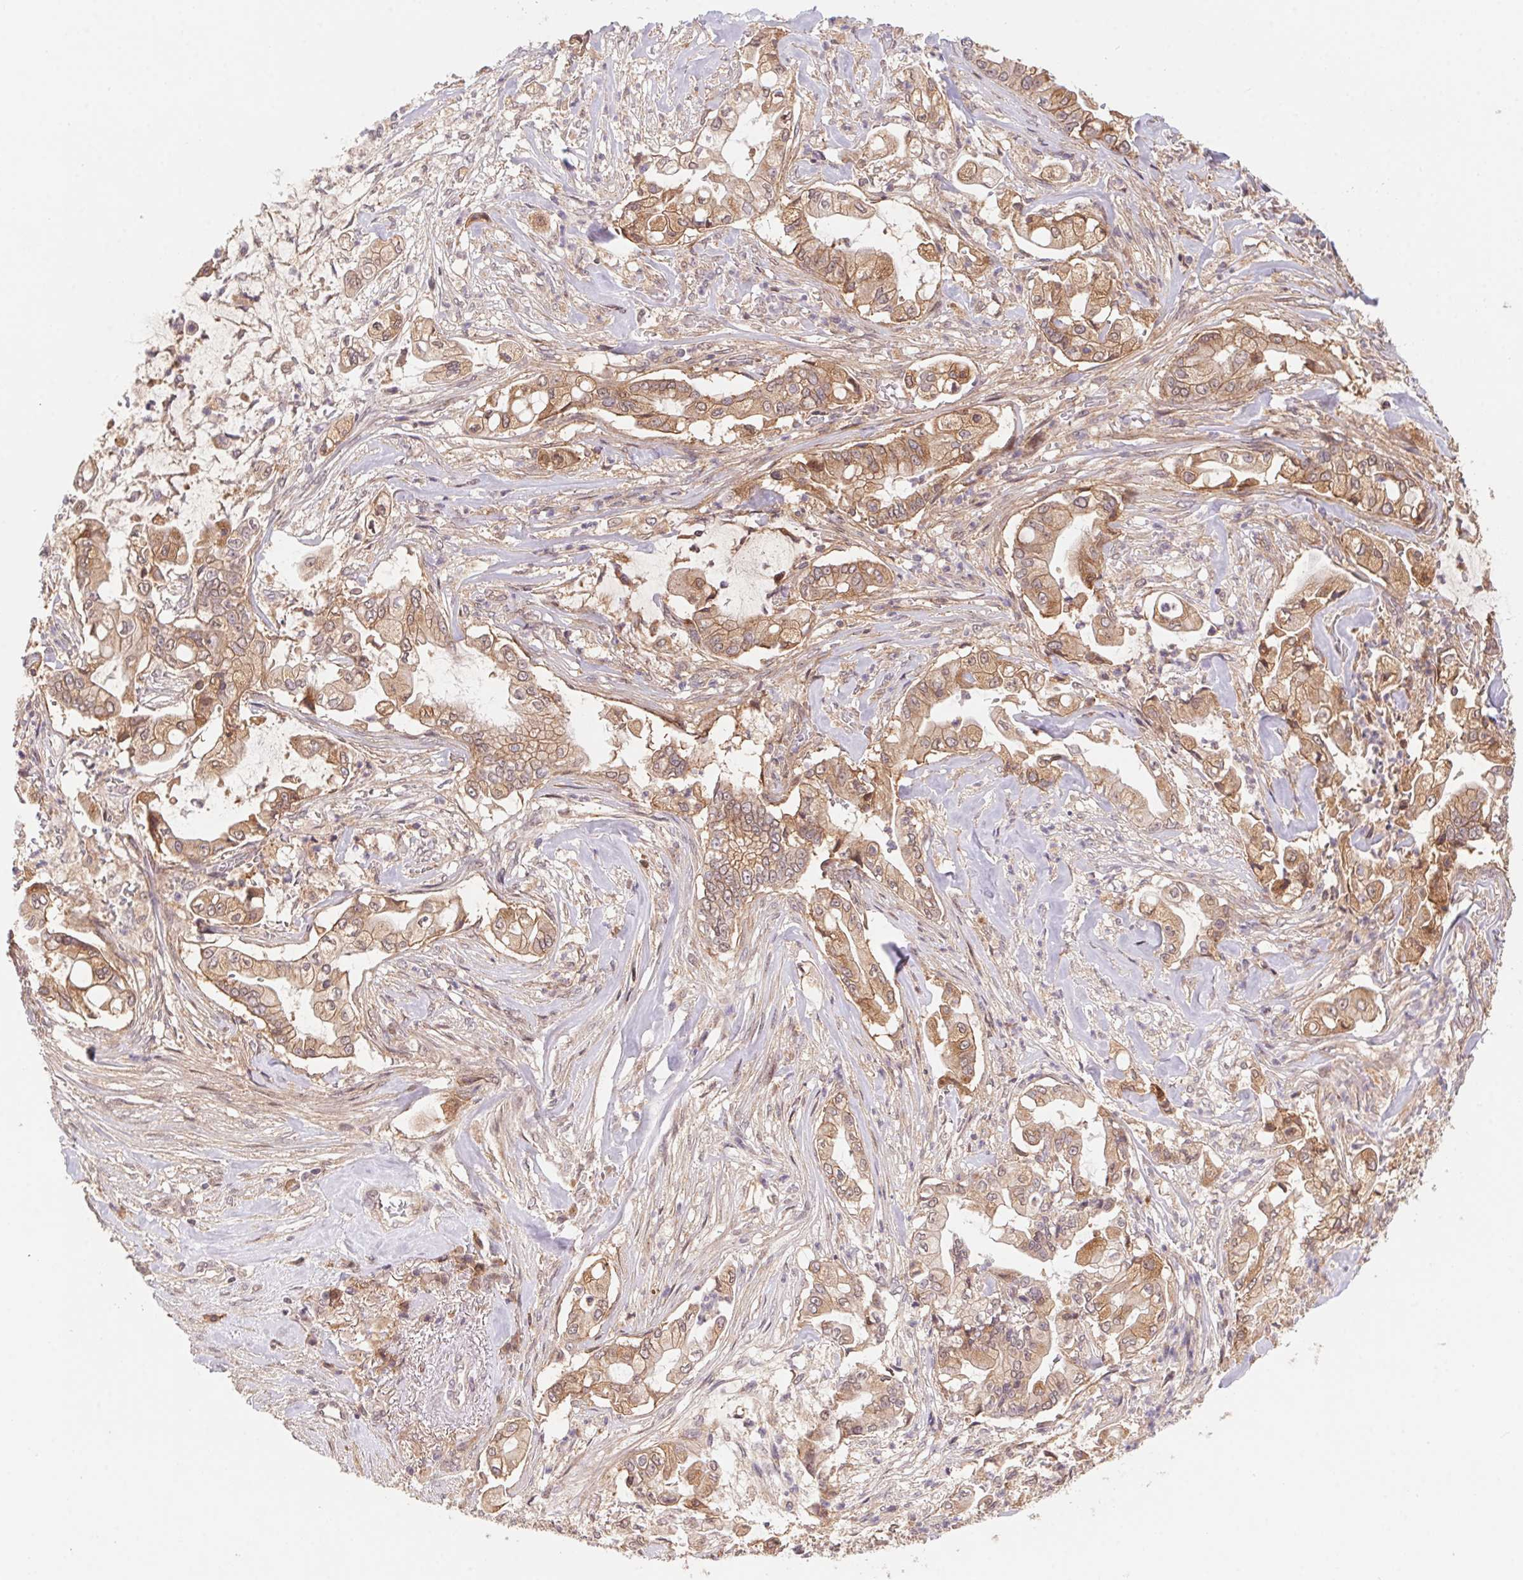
{"staining": {"intensity": "moderate", "quantity": ">75%", "location": "cytoplasmic/membranous,nuclear"}, "tissue": "pancreatic cancer", "cell_type": "Tumor cells", "image_type": "cancer", "snomed": [{"axis": "morphology", "description": "Adenocarcinoma, NOS"}, {"axis": "topography", "description": "Pancreas"}], "caption": "Pancreatic cancer stained with immunohistochemistry reveals moderate cytoplasmic/membranous and nuclear positivity in about >75% of tumor cells. (brown staining indicates protein expression, while blue staining denotes nuclei).", "gene": "SLC52A2", "patient": {"sex": "female", "age": 69}}